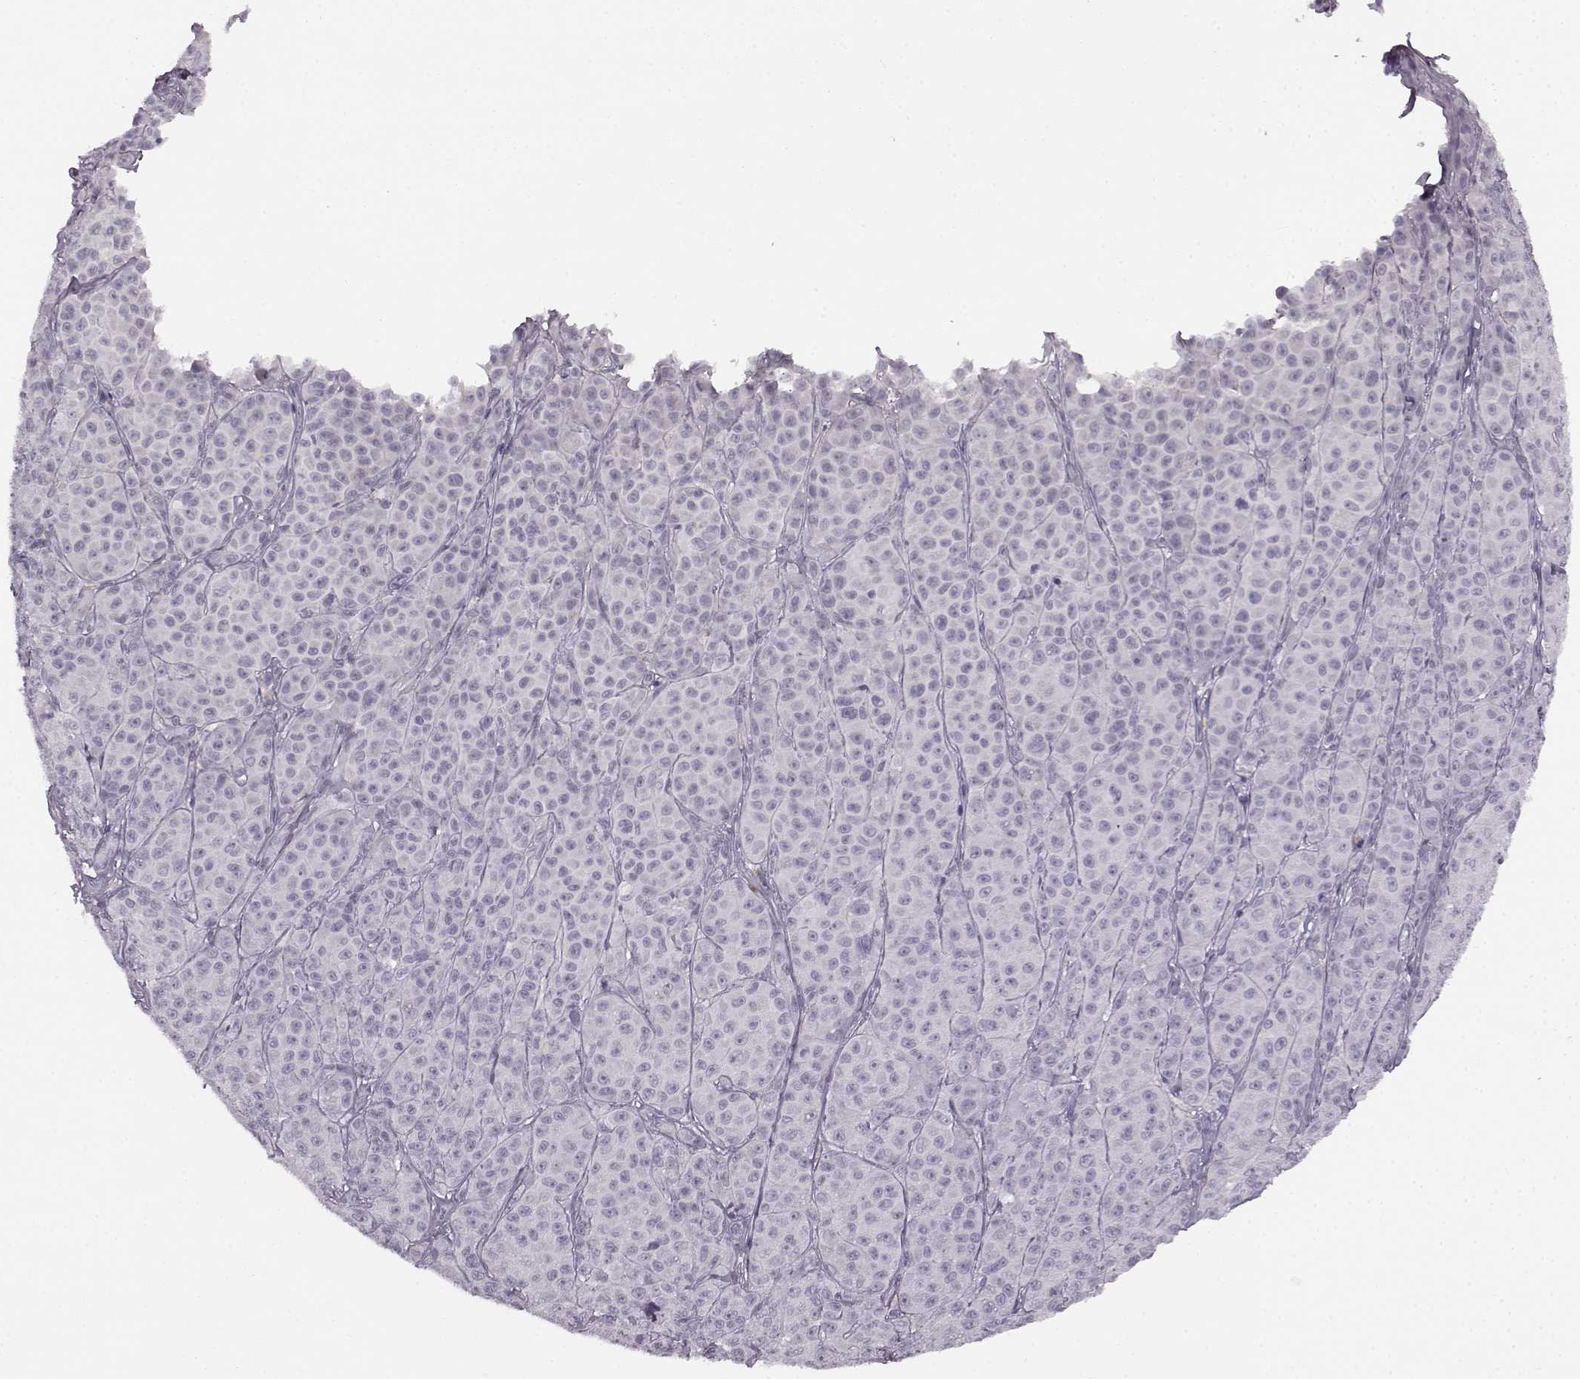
{"staining": {"intensity": "negative", "quantity": "none", "location": "none"}, "tissue": "melanoma", "cell_type": "Tumor cells", "image_type": "cancer", "snomed": [{"axis": "morphology", "description": "Malignant melanoma, NOS"}, {"axis": "topography", "description": "Skin"}], "caption": "High magnification brightfield microscopy of melanoma stained with DAB (3,3'-diaminobenzidine) (brown) and counterstained with hematoxylin (blue): tumor cells show no significant staining.", "gene": "SEMG2", "patient": {"sex": "male", "age": 89}}